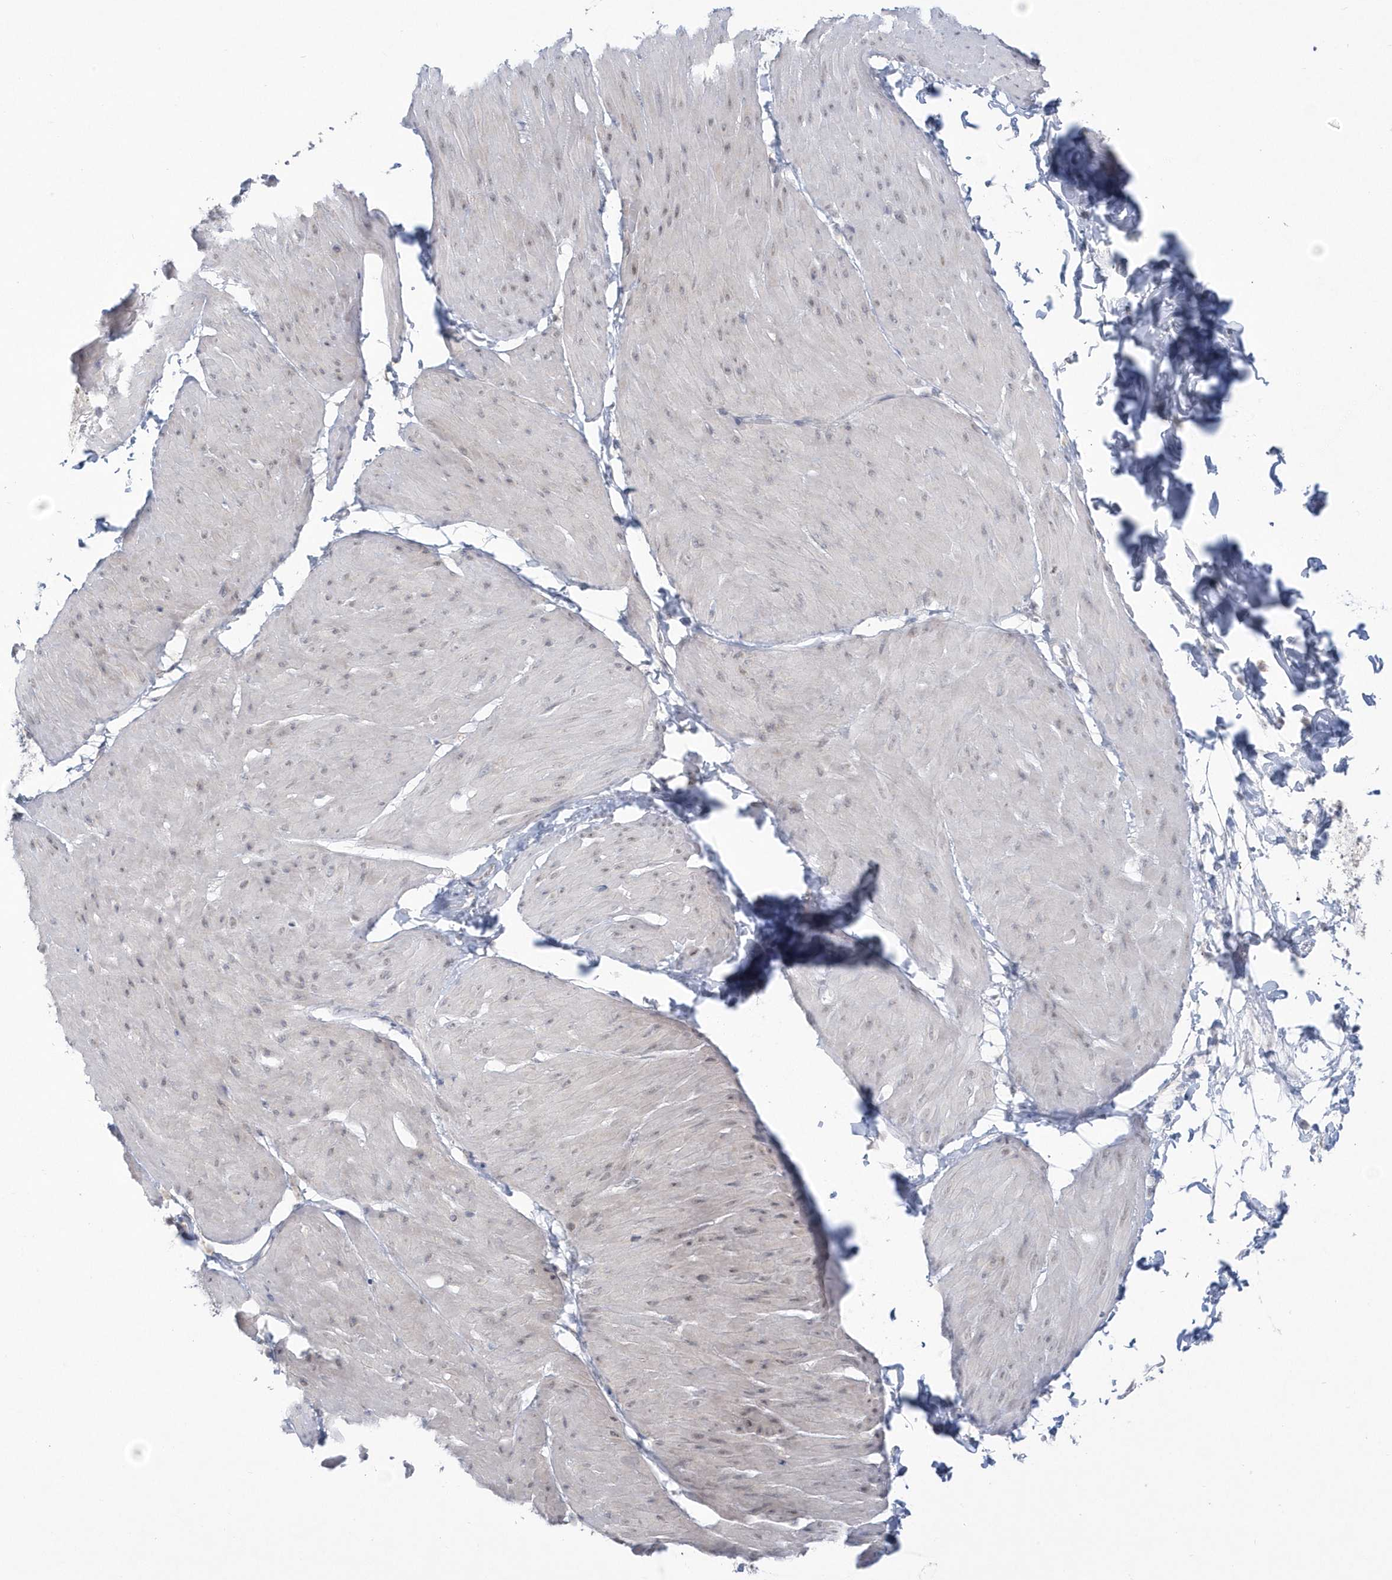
{"staining": {"intensity": "negative", "quantity": "none", "location": "none"}, "tissue": "smooth muscle", "cell_type": "Smooth muscle cells", "image_type": "normal", "snomed": [{"axis": "morphology", "description": "Urothelial carcinoma, High grade"}, {"axis": "topography", "description": "Urinary bladder"}], "caption": "Smooth muscle was stained to show a protein in brown. There is no significant staining in smooth muscle cells. The staining was performed using DAB to visualize the protein expression in brown, while the nuclei were stained in blue with hematoxylin (Magnification: 20x).", "gene": "PCBD1", "patient": {"sex": "male", "age": 46}}